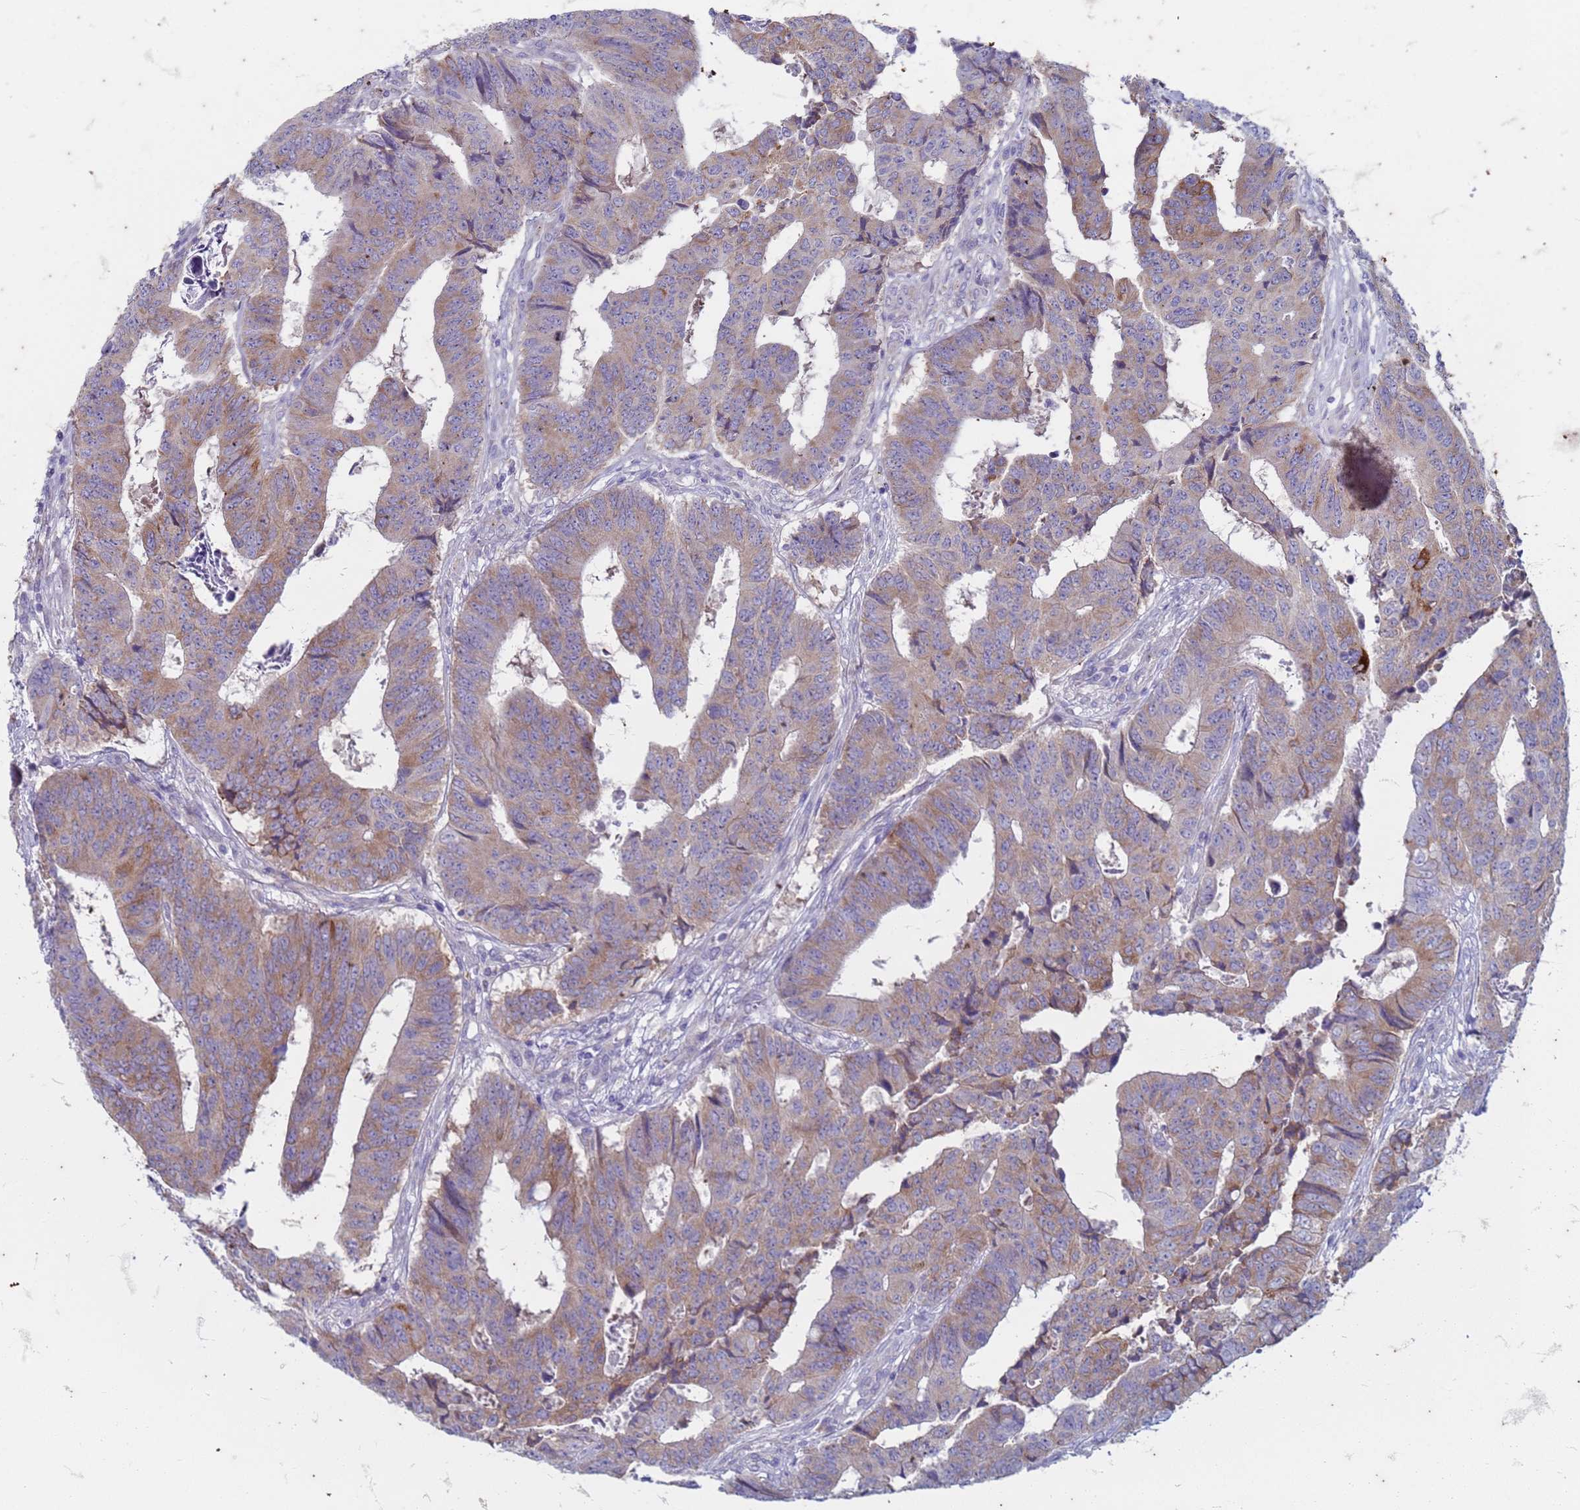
{"staining": {"intensity": "moderate", "quantity": "<25%", "location": "cytoplasmic/membranous"}, "tissue": "colorectal cancer", "cell_type": "Tumor cells", "image_type": "cancer", "snomed": [{"axis": "morphology", "description": "Adenocarcinoma, NOS"}, {"axis": "topography", "description": "Rectum"}], "caption": "Immunohistochemical staining of adenocarcinoma (colorectal) exhibits low levels of moderate cytoplasmic/membranous protein expression in approximately <25% of tumor cells.", "gene": "SUCO", "patient": {"sex": "male", "age": 84}}